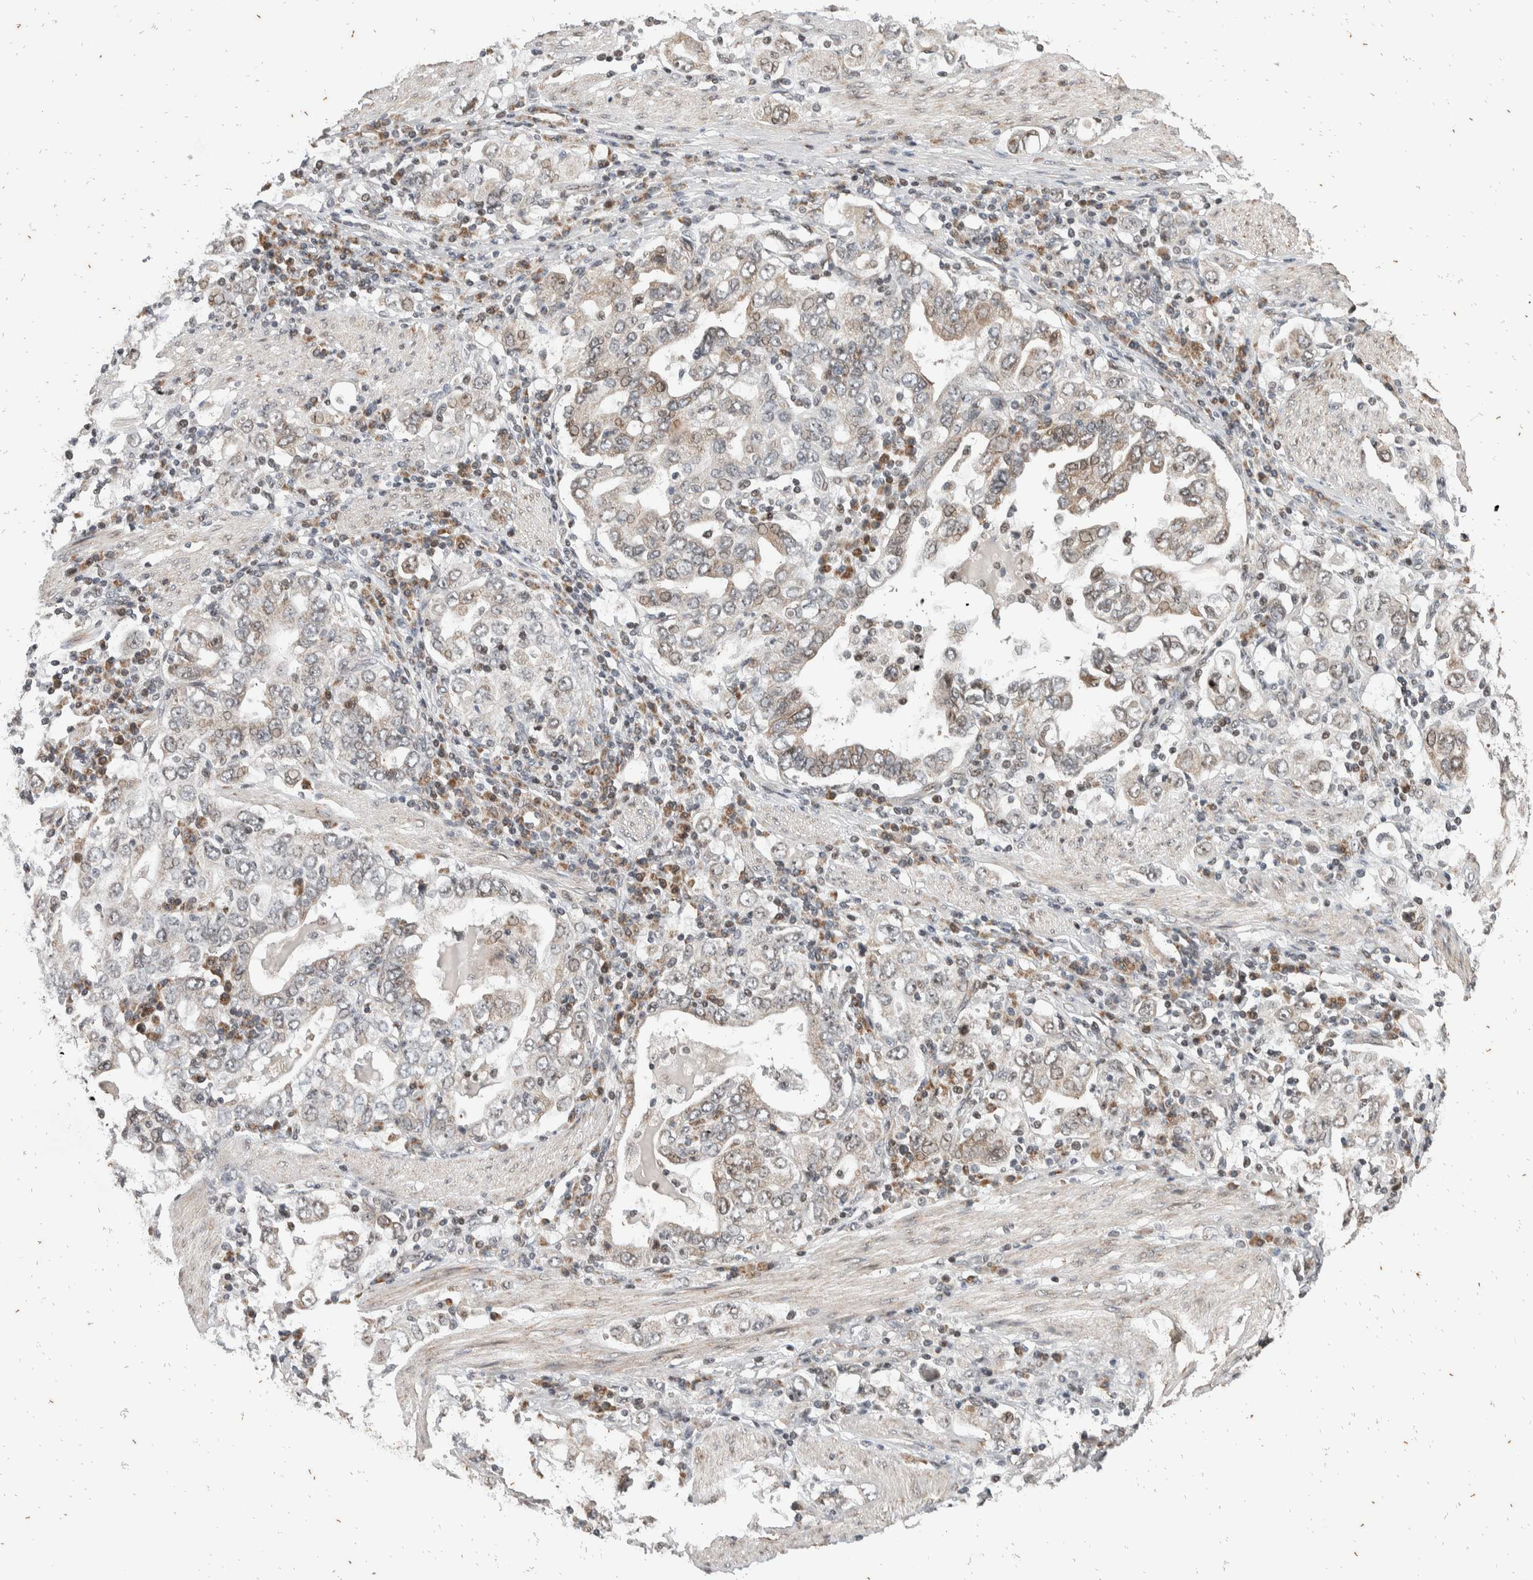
{"staining": {"intensity": "weak", "quantity": "<25%", "location": "cytoplasmic/membranous,nuclear"}, "tissue": "stomach cancer", "cell_type": "Tumor cells", "image_type": "cancer", "snomed": [{"axis": "morphology", "description": "Adenocarcinoma, NOS"}, {"axis": "topography", "description": "Stomach, upper"}], "caption": "An IHC micrograph of adenocarcinoma (stomach) is shown. There is no staining in tumor cells of adenocarcinoma (stomach). (Brightfield microscopy of DAB (3,3'-diaminobenzidine) immunohistochemistry (IHC) at high magnification).", "gene": "ATXN7L1", "patient": {"sex": "male", "age": 62}}